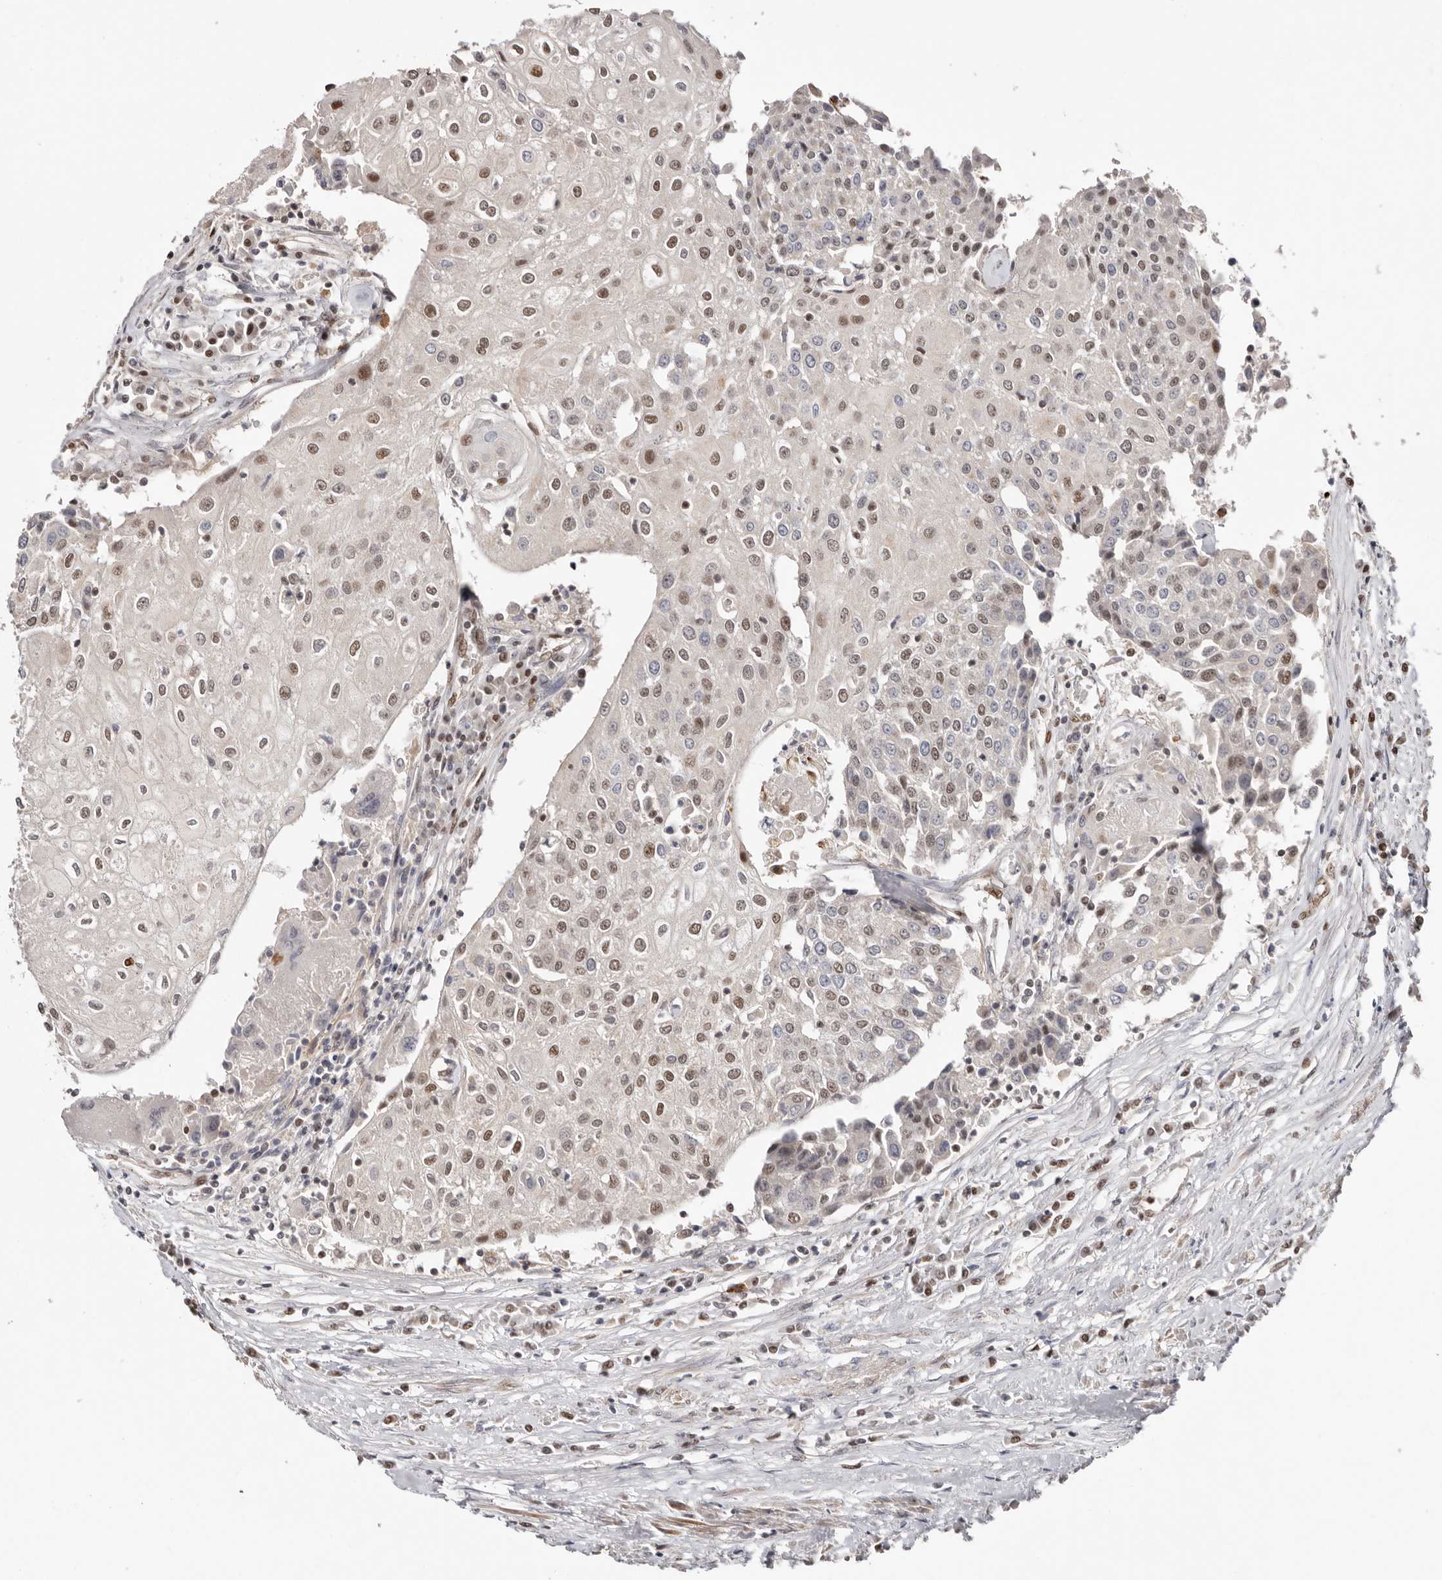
{"staining": {"intensity": "moderate", "quantity": "25%-75%", "location": "nuclear"}, "tissue": "urothelial cancer", "cell_type": "Tumor cells", "image_type": "cancer", "snomed": [{"axis": "morphology", "description": "Urothelial carcinoma, High grade"}, {"axis": "topography", "description": "Urinary bladder"}], "caption": "Protein staining displays moderate nuclear staining in about 25%-75% of tumor cells in urothelial cancer. (IHC, brightfield microscopy, high magnification).", "gene": "SMAD7", "patient": {"sex": "female", "age": 85}}